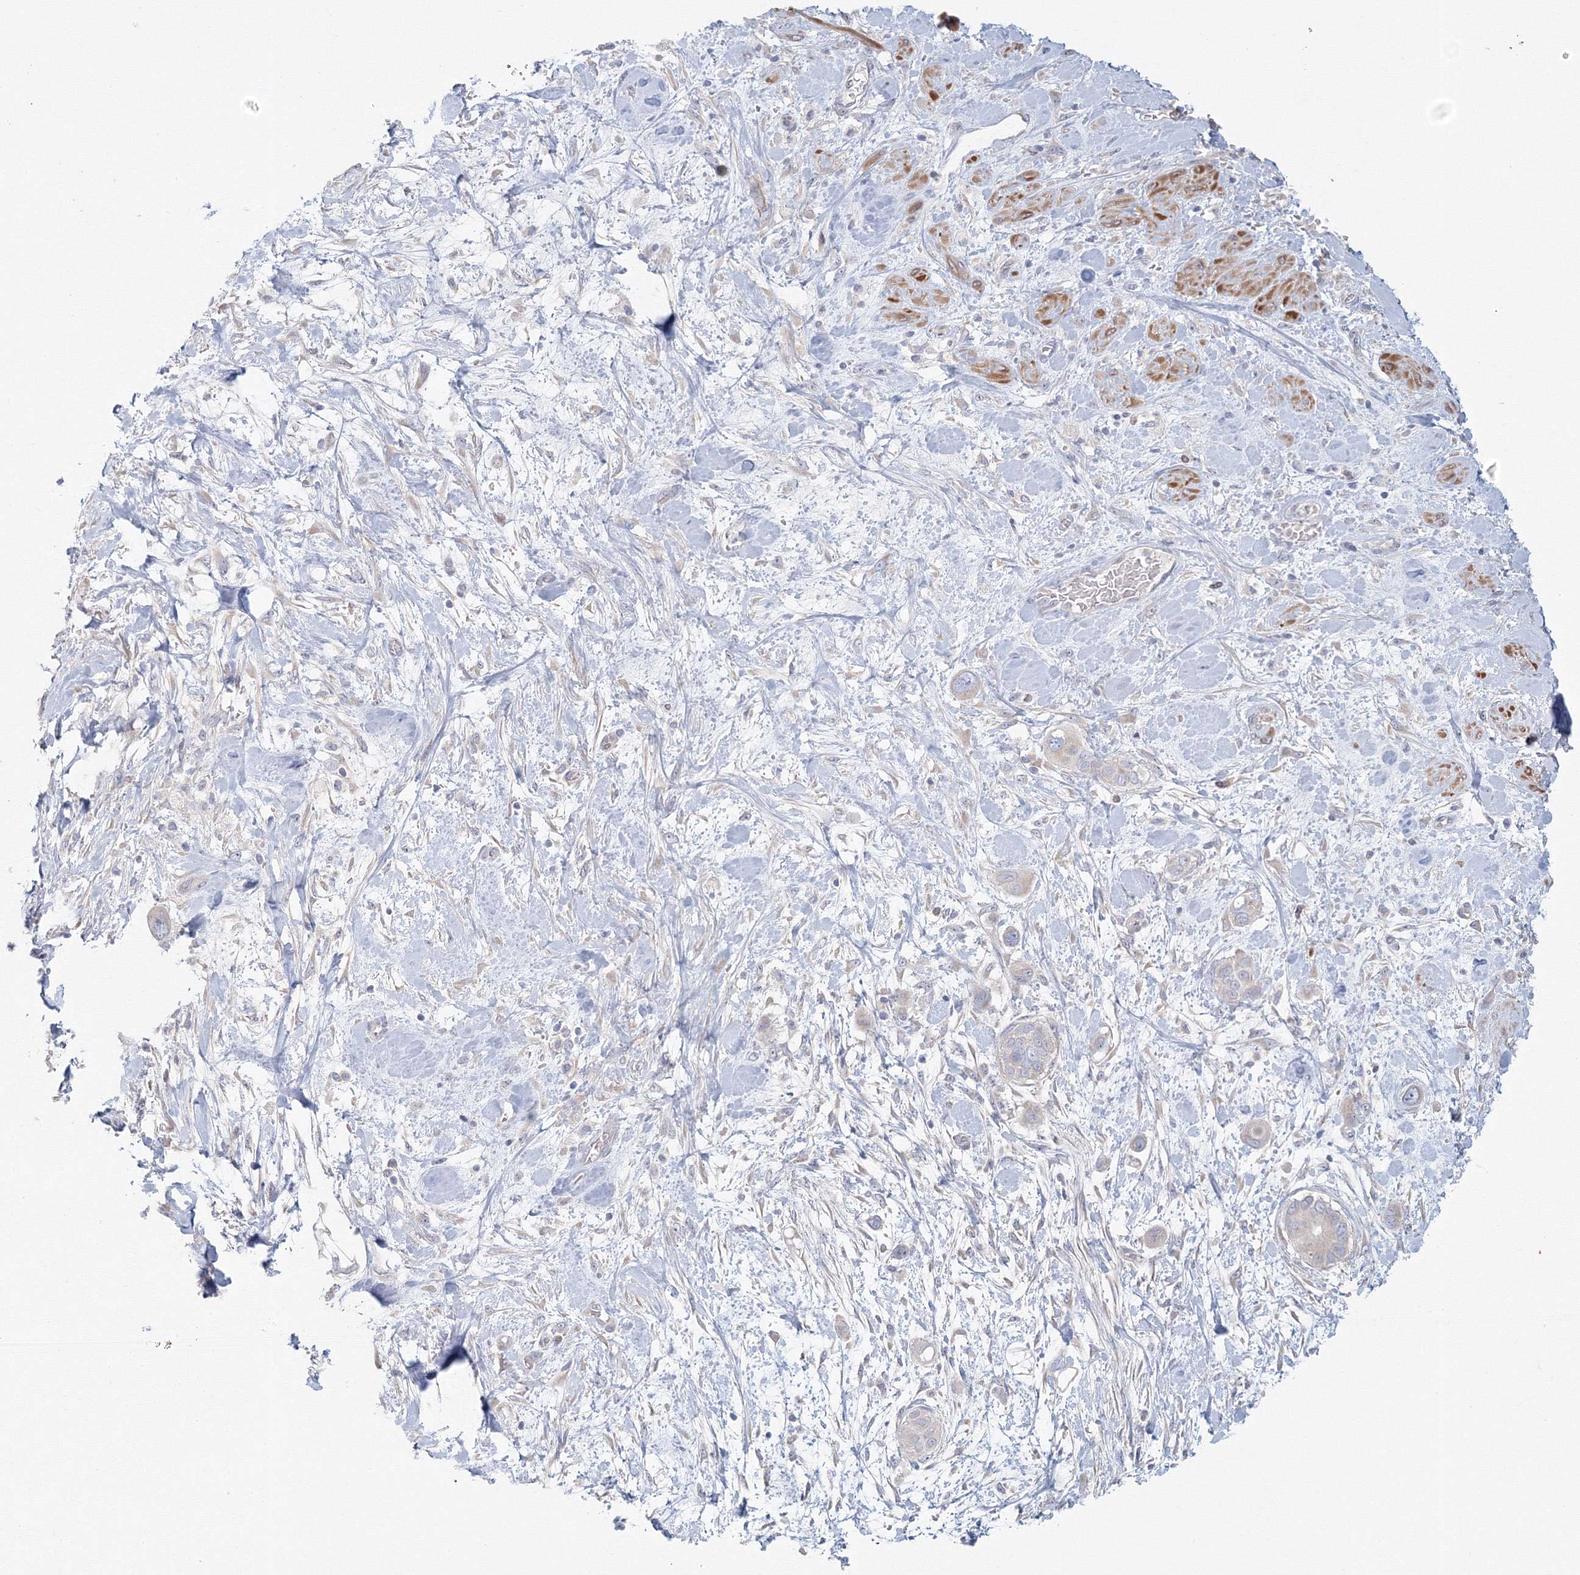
{"staining": {"intensity": "negative", "quantity": "none", "location": "none"}, "tissue": "pancreatic cancer", "cell_type": "Tumor cells", "image_type": "cancer", "snomed": [{"axis": "morphology", "description": "Adenocarcinoma, NOS"}, {"axis": "topography", "description": "Pancreas"}], "caption": "The micrograph reveals no significant staining in tumor cells of pancreatic cancer (adenocarcinoma).", "gene": "TACC2", "patient": {"sex": "male", "age": 68}}